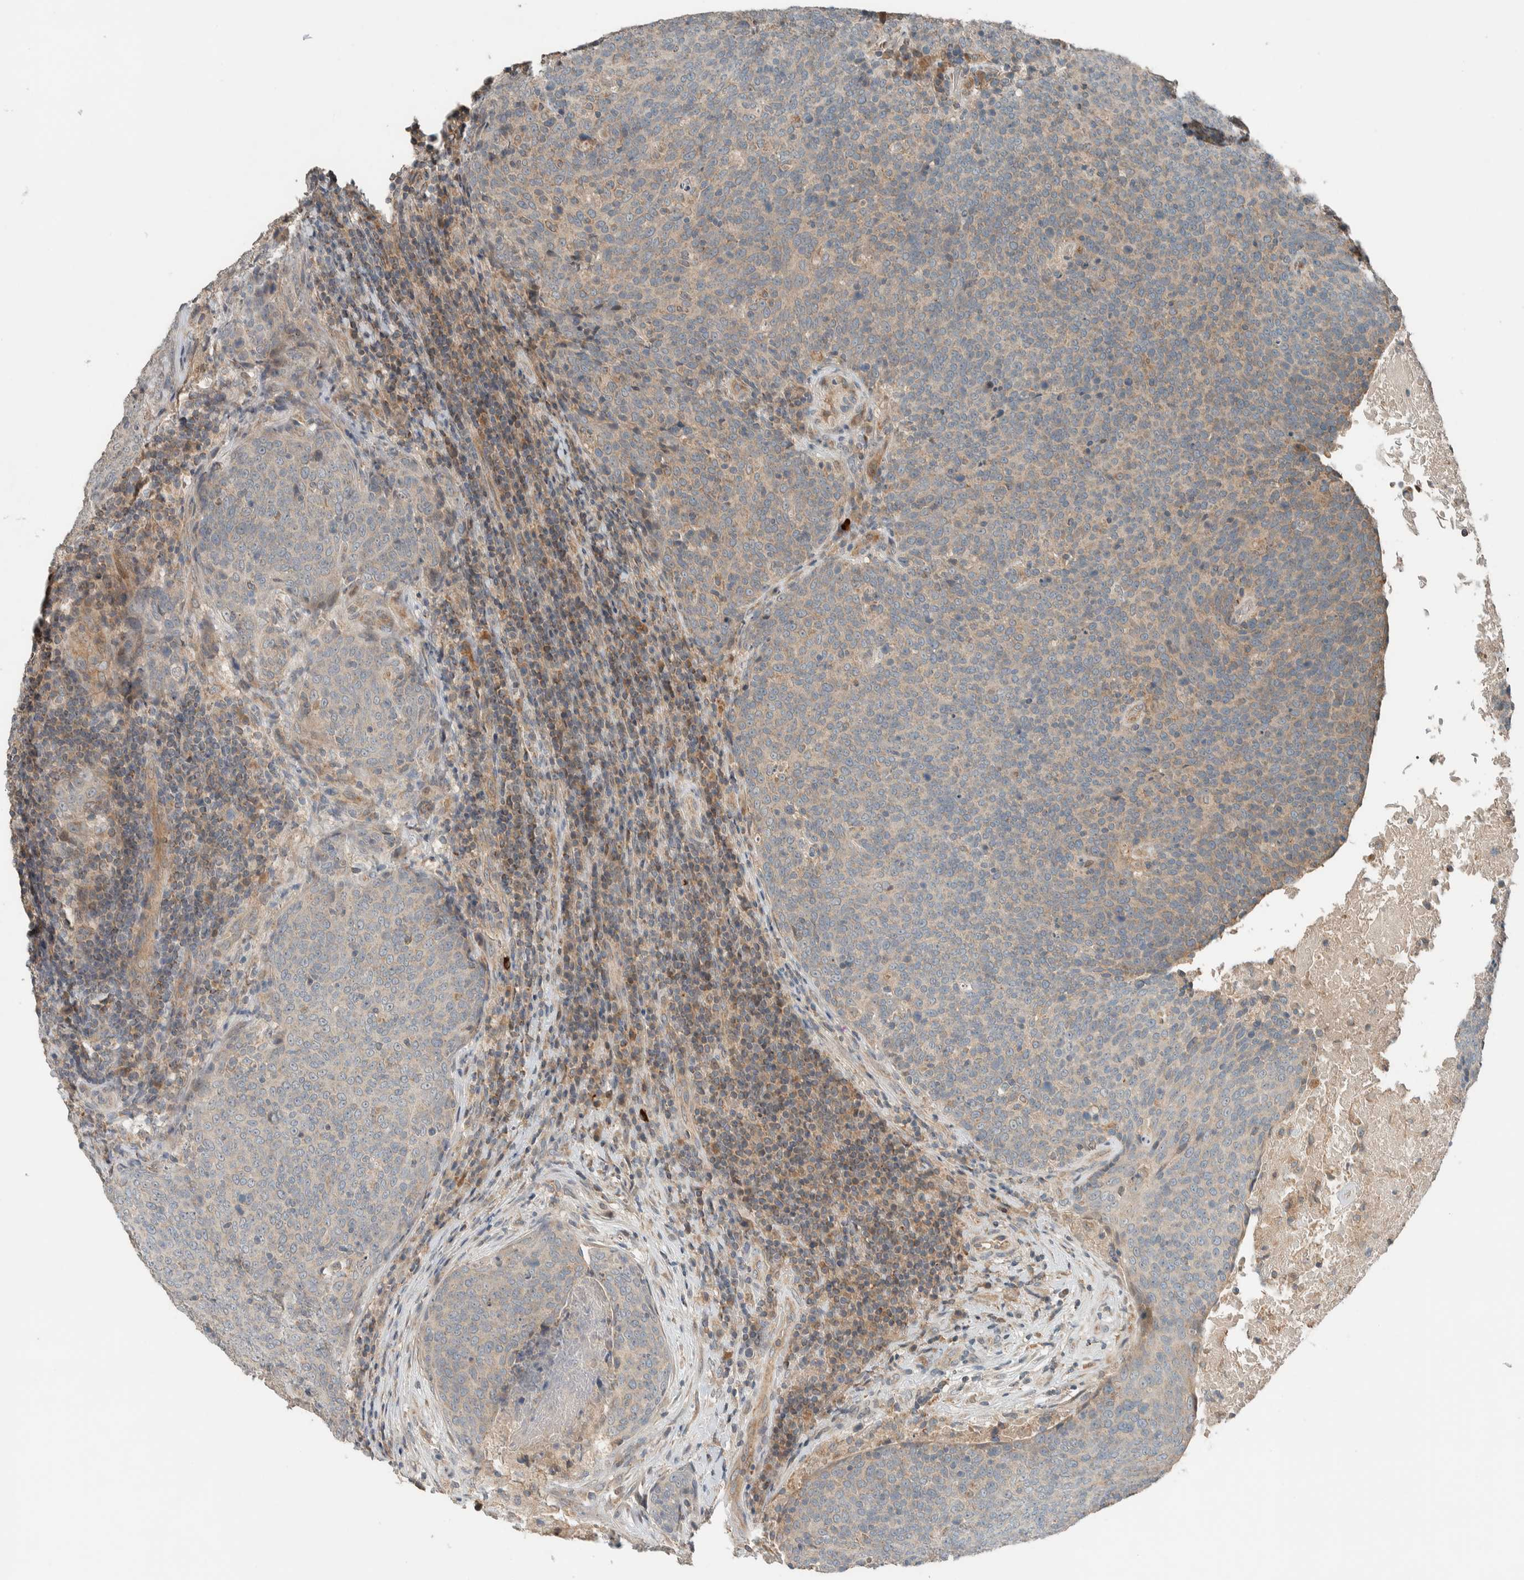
{"staining": {"intensity": "weak", "quantity": "25%-75%", "location": "cytoplasmic/membranous"}, "tissue": "head and neck cancer", "cell_type": "Tumor cells", "image_type": "cancer", "snomed": [{"axis": "morphology", "description": "Squamous cell carcinoma, NOS"}, {"axis": "morphology", "description": "Squamous cell carcinoma, metastatic, NOS"}, {"axis": "topography", "description": "Lymph node"}, {"axis": "topography", "description": "Head-Neck"}], "caption": "There is low levels of weak cytoplasmic/membranous staining in tumor cells of head and neck squamous cell carcinoma, as demonstrated by immunohistochemical staining (brown color).", "gene": "NBR1", "patient": {"sex": "male", "age": 62}}